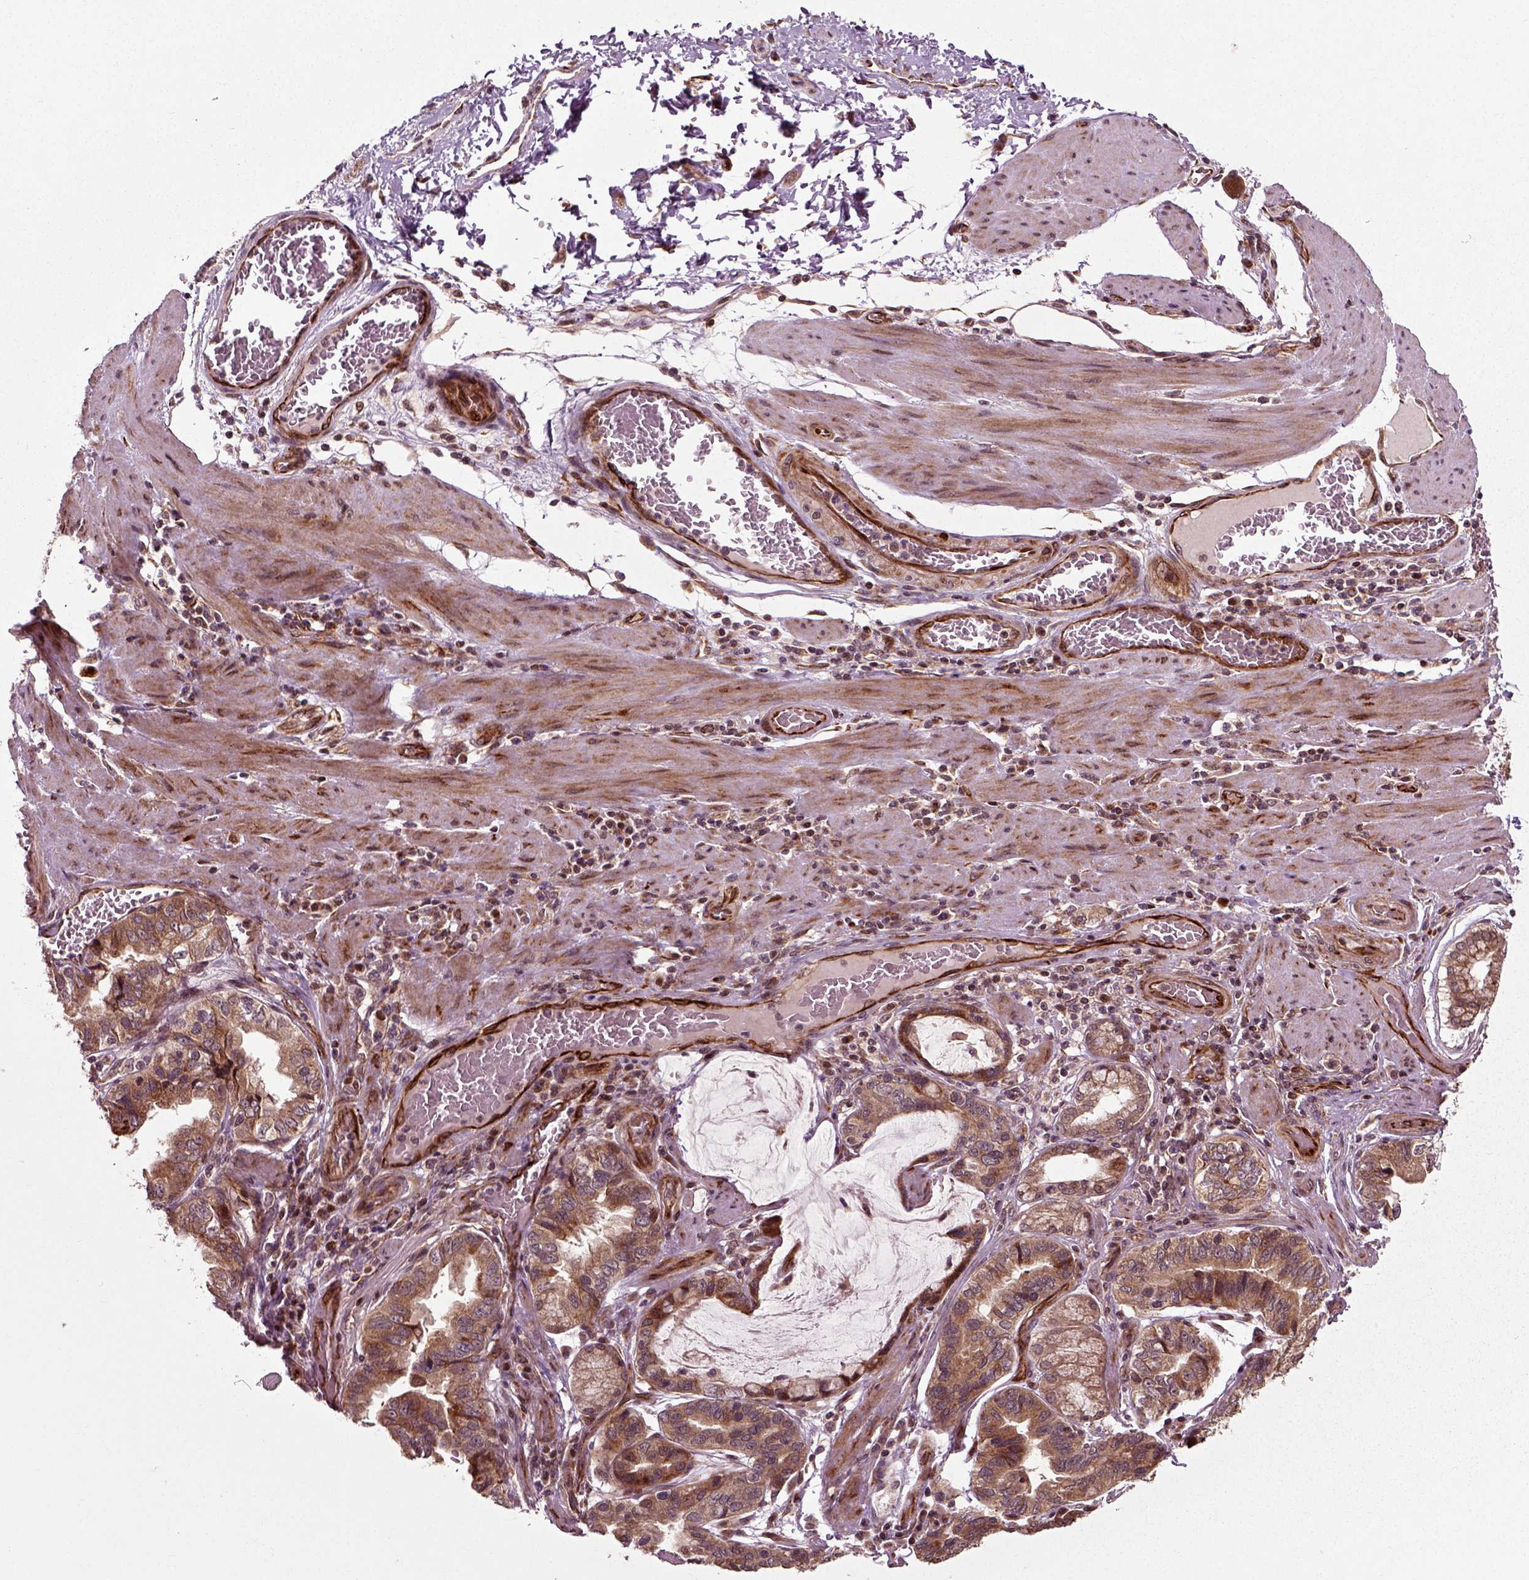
{"staining": {"intensity": "moderate", "quantity": ">75%", "location": "cytoplasmic/membranous"}, "tissue": "stomach cancer", "cell_type": "Tumor cells", "image_type": "cancer", "snomed": [{"axis": "morphology", "description": "Adenocarcinoma, NOS"}, {"axis": "topography", "description": "Stomach, lower"}], "caption": "Human stomach cancer stained with a protein marker shows moderate staining in tumor cells.", "gene": "PLCD3", "patient": {"sex": "female", "age": 76}}